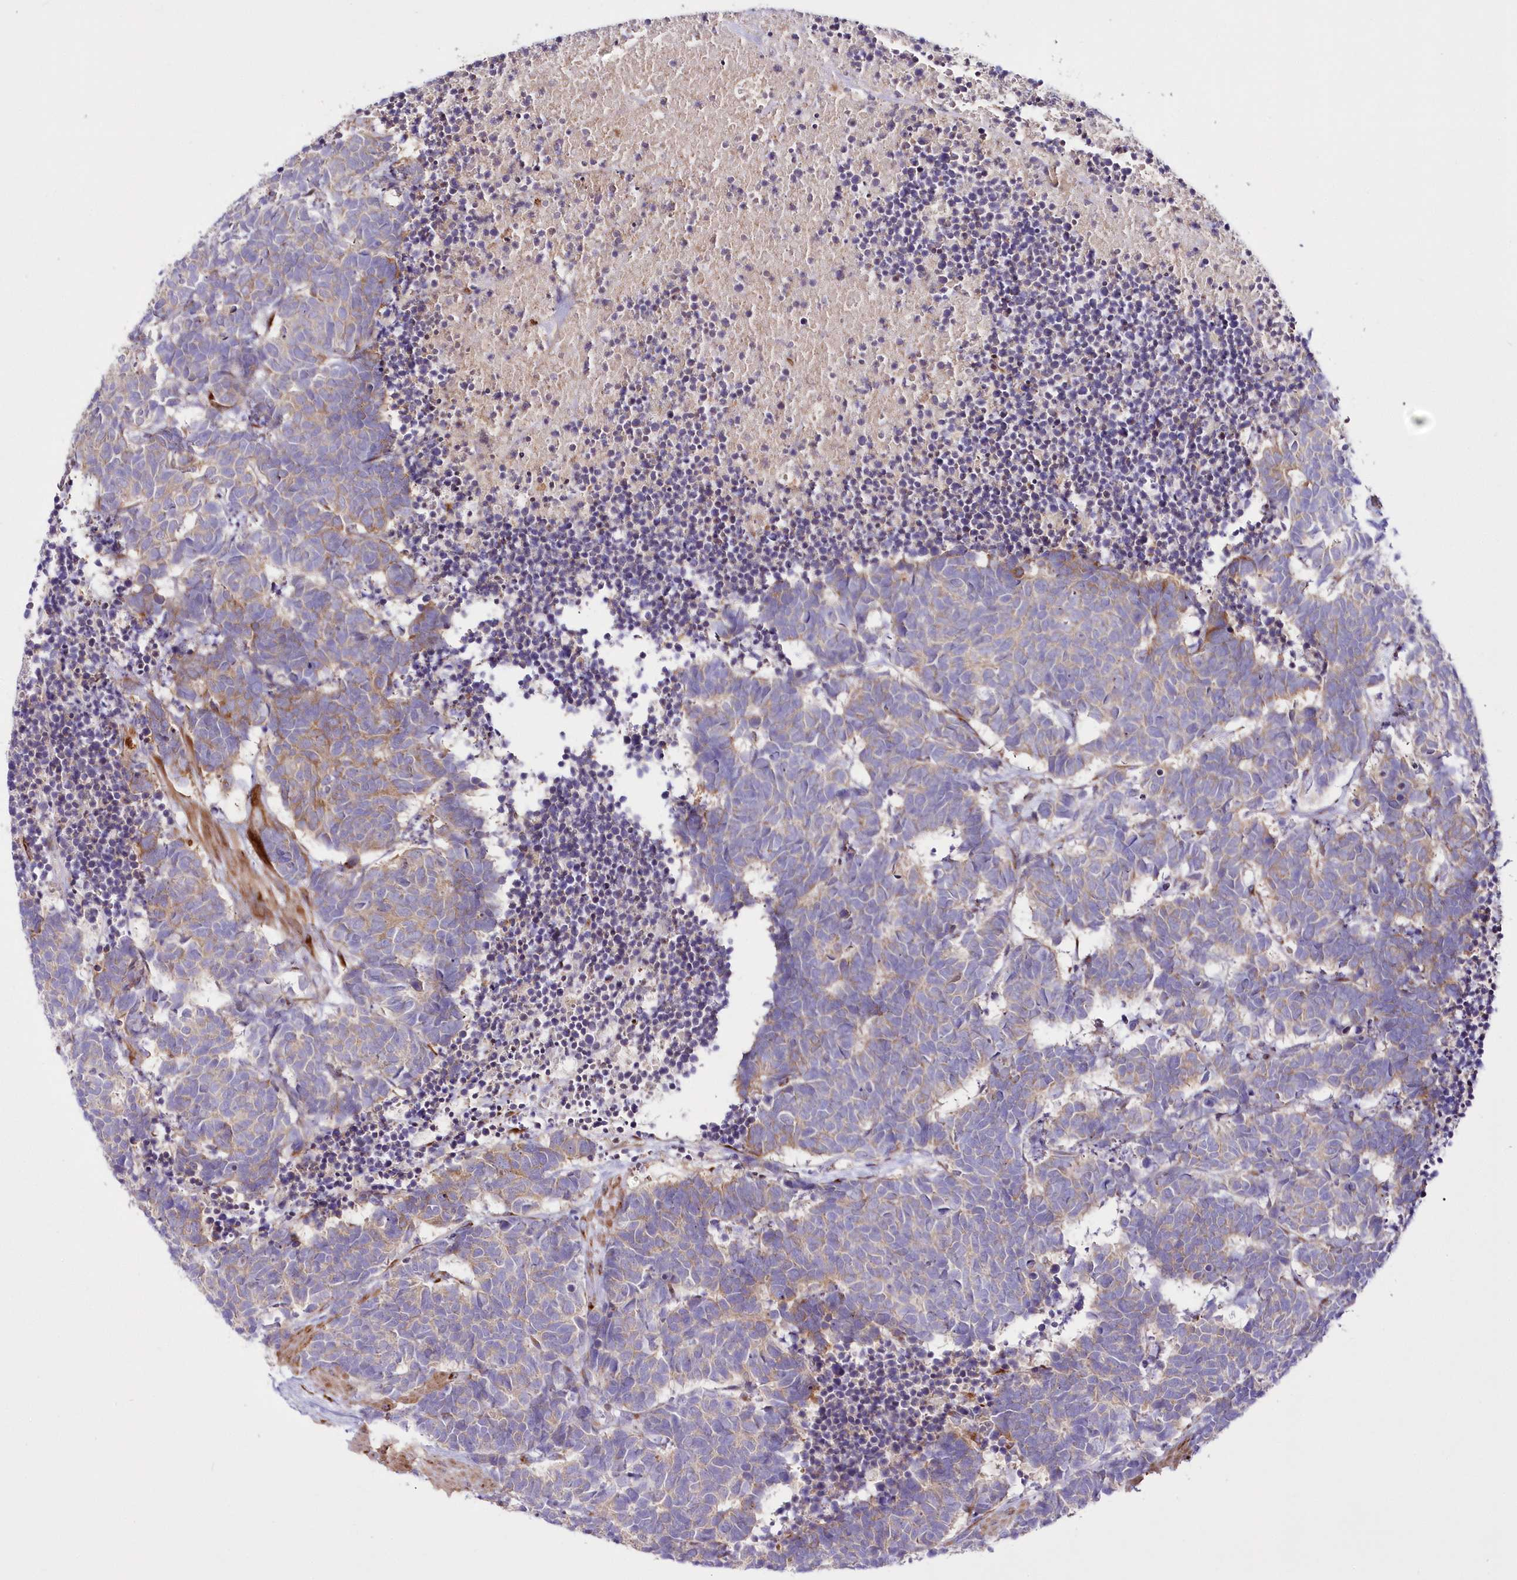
{"staining": {"intensity": "weak", "quantity": ">75%", "location": "cytoplasmic/membranous"}, "tissue": "carcinoid", "cell_type": "Tumor cells", "image_type": "cancer", "snomed": [{"axis": "morphology", "description": "Carcinoma, NOS"}, {"axis": "morphology", "description": "Carcinoid, malignant, NOS"}, {"axis": "topography", "description": "Urinary bladder"}], "caption": "Immunohistochemistry (IHC) photomicrograph of human malignant carcinoid stained for a protein (brown), which reveals low levels of weak cytoplasmic/membranous expression in about >75% of tumor cells.", "gene": "ARFGEF3", "patient": {"sex": "male", "age": 57}}